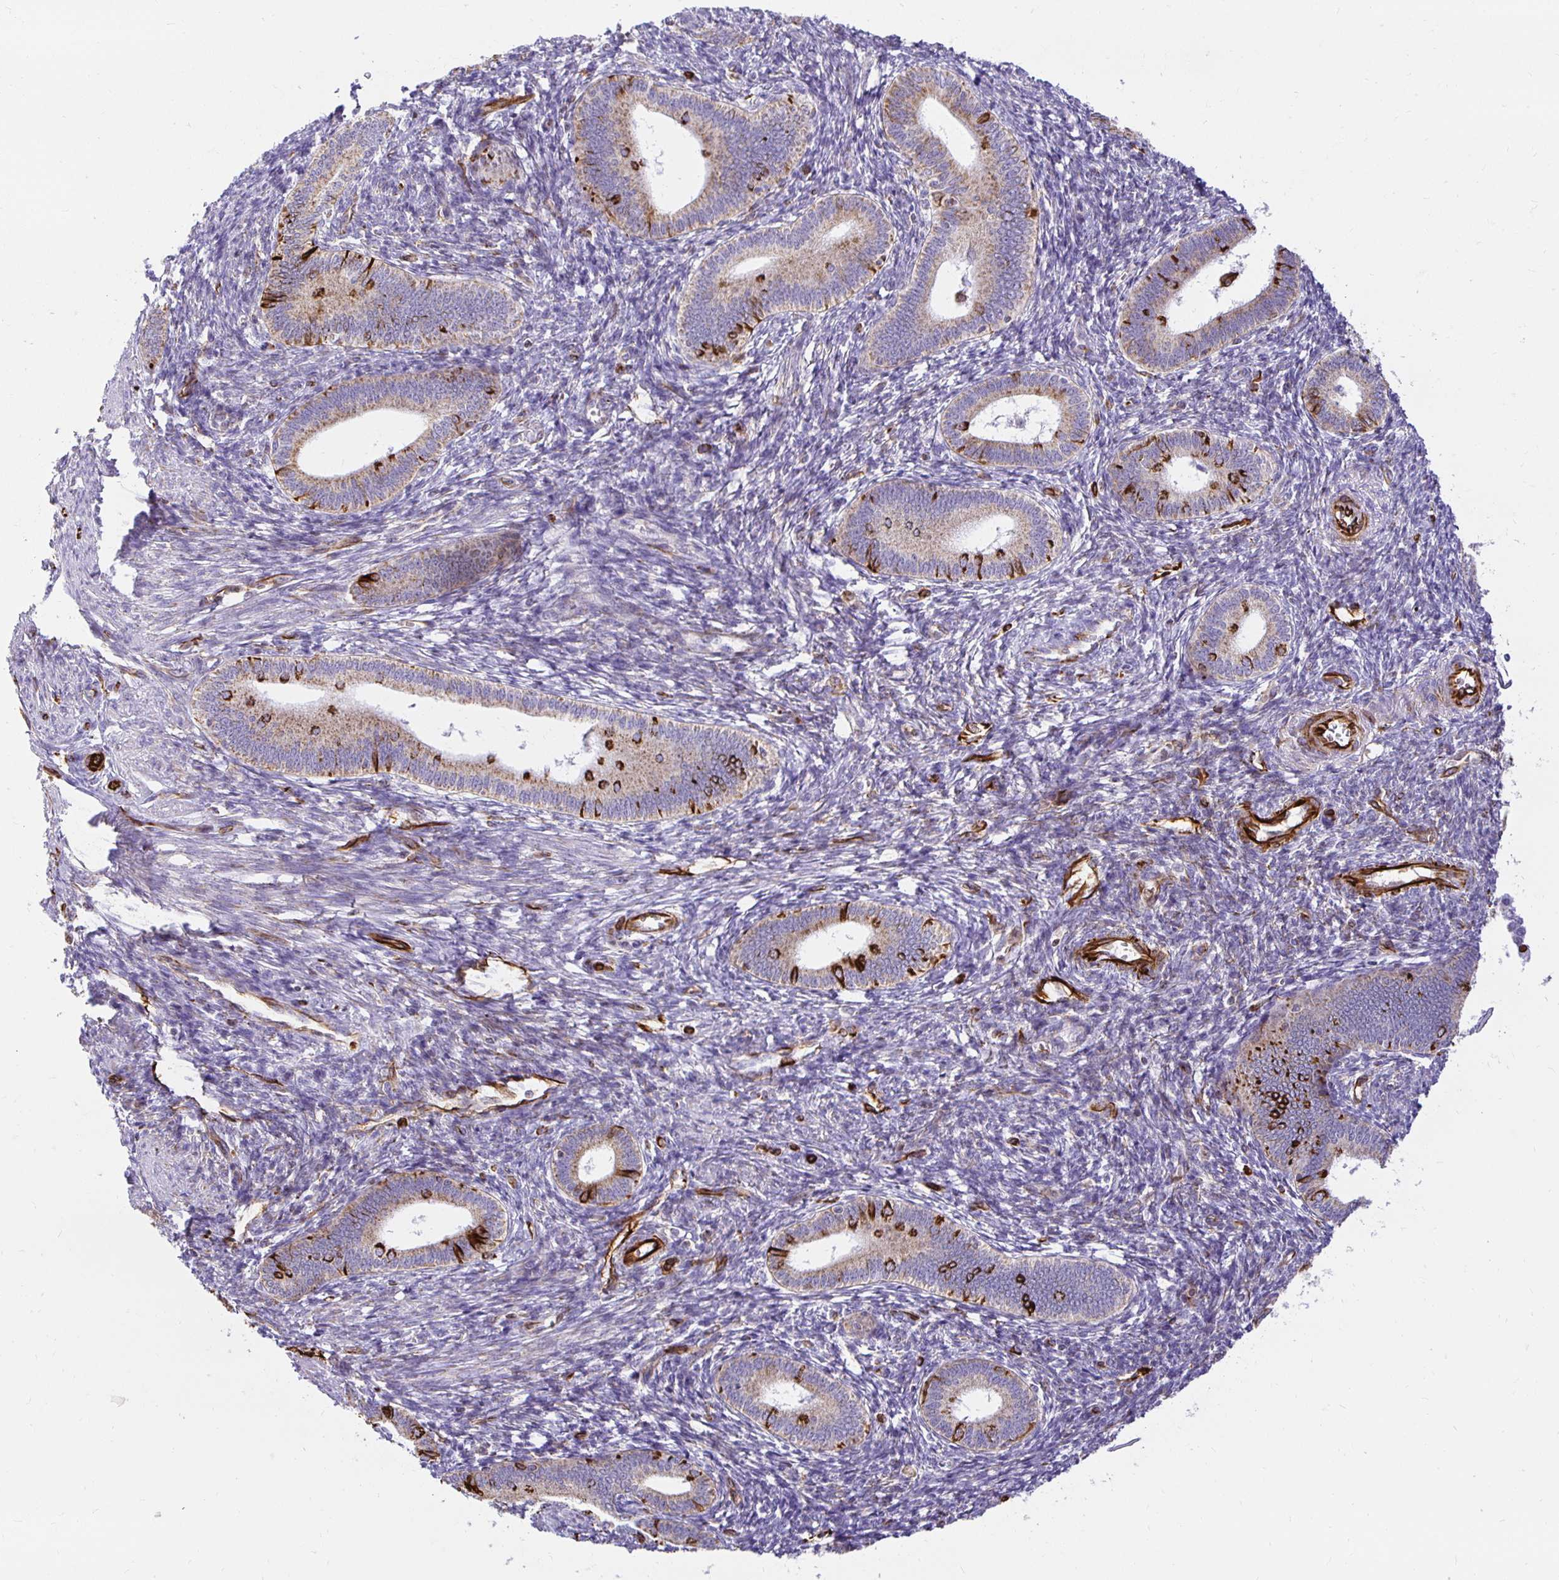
{"staining": {"intensity": "strong", "quantity": "<25%", "location": "cytoplasmic/membranous"}, "tissue": "endometrium", "cell_type": "Cells in endometrial stroma", "image_type": "normal", "snomed": [{"axis": "morphology", "description": "Normal tissue, NOS"}, {"axis": "topography", "description": "Endometrium"}], "caption": "IHC image of normal endometrium stained for a protein (brown), which reveals medium levels of strong cytoplasmic/membranous positivity in about <25% of cells in endometrial stroma.", "gene": "PLAAT2", "patient": {"sex": "female", "age": 41}}